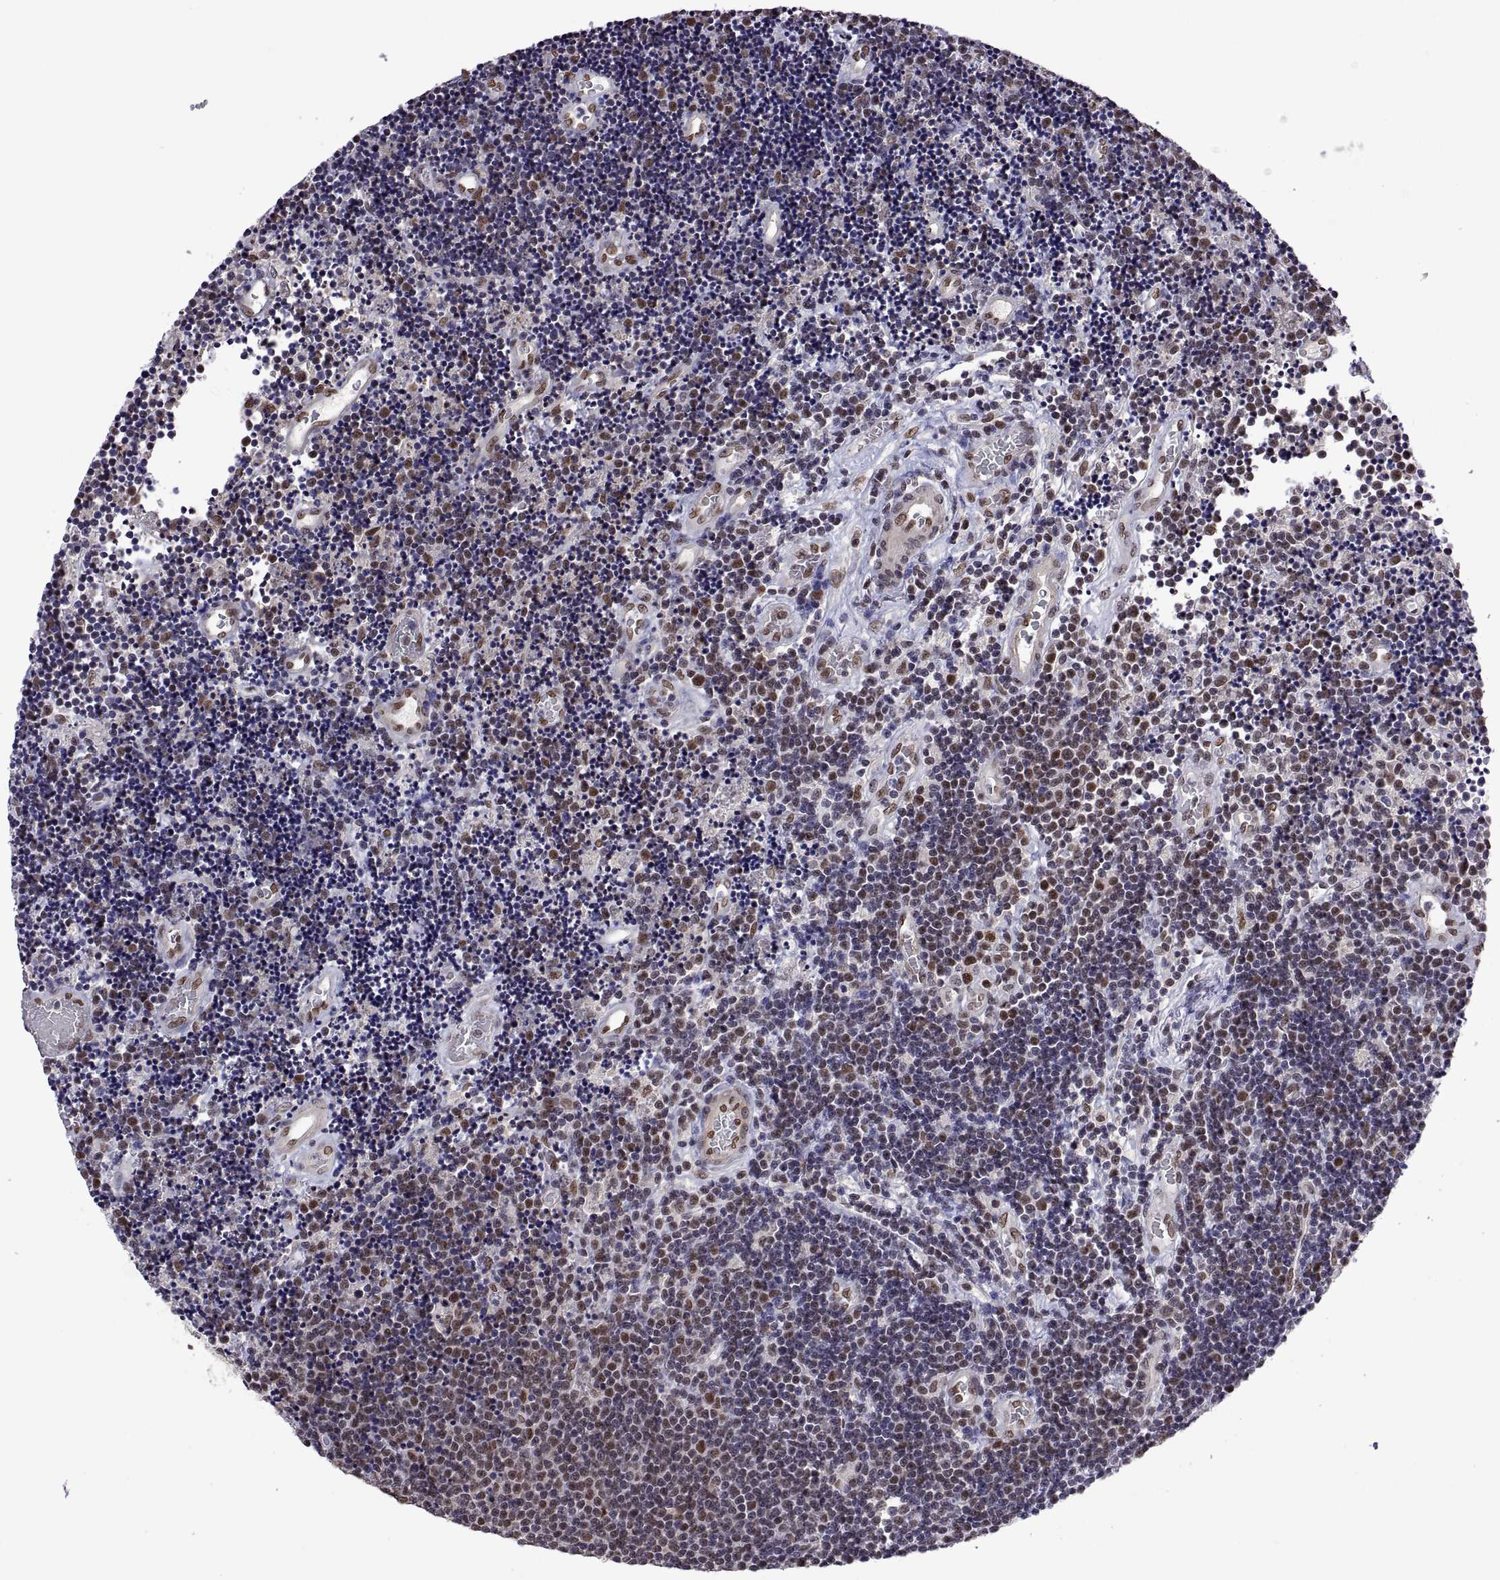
{"staining": {"intensity": "moderate", "quantity": "<25%", "location": "nuclear"}, "tissue": "lymphoma", "cell_type": "Tumor cells", "image_type": "cancer", "snomed": [{"axis": "morphology", "description": "Malignant lymphoma, non-Hodgkin's type, Low grade"}, {"axis": "topography", "description": "Brain"}], "caption": "Immunohistochemical staining of human lymphoma shows low levels of moderate nuclear staining in approximately <25% of tumor cells.", "gene": "NR4A1", "patient": {"sex": "female", "age": 66}}